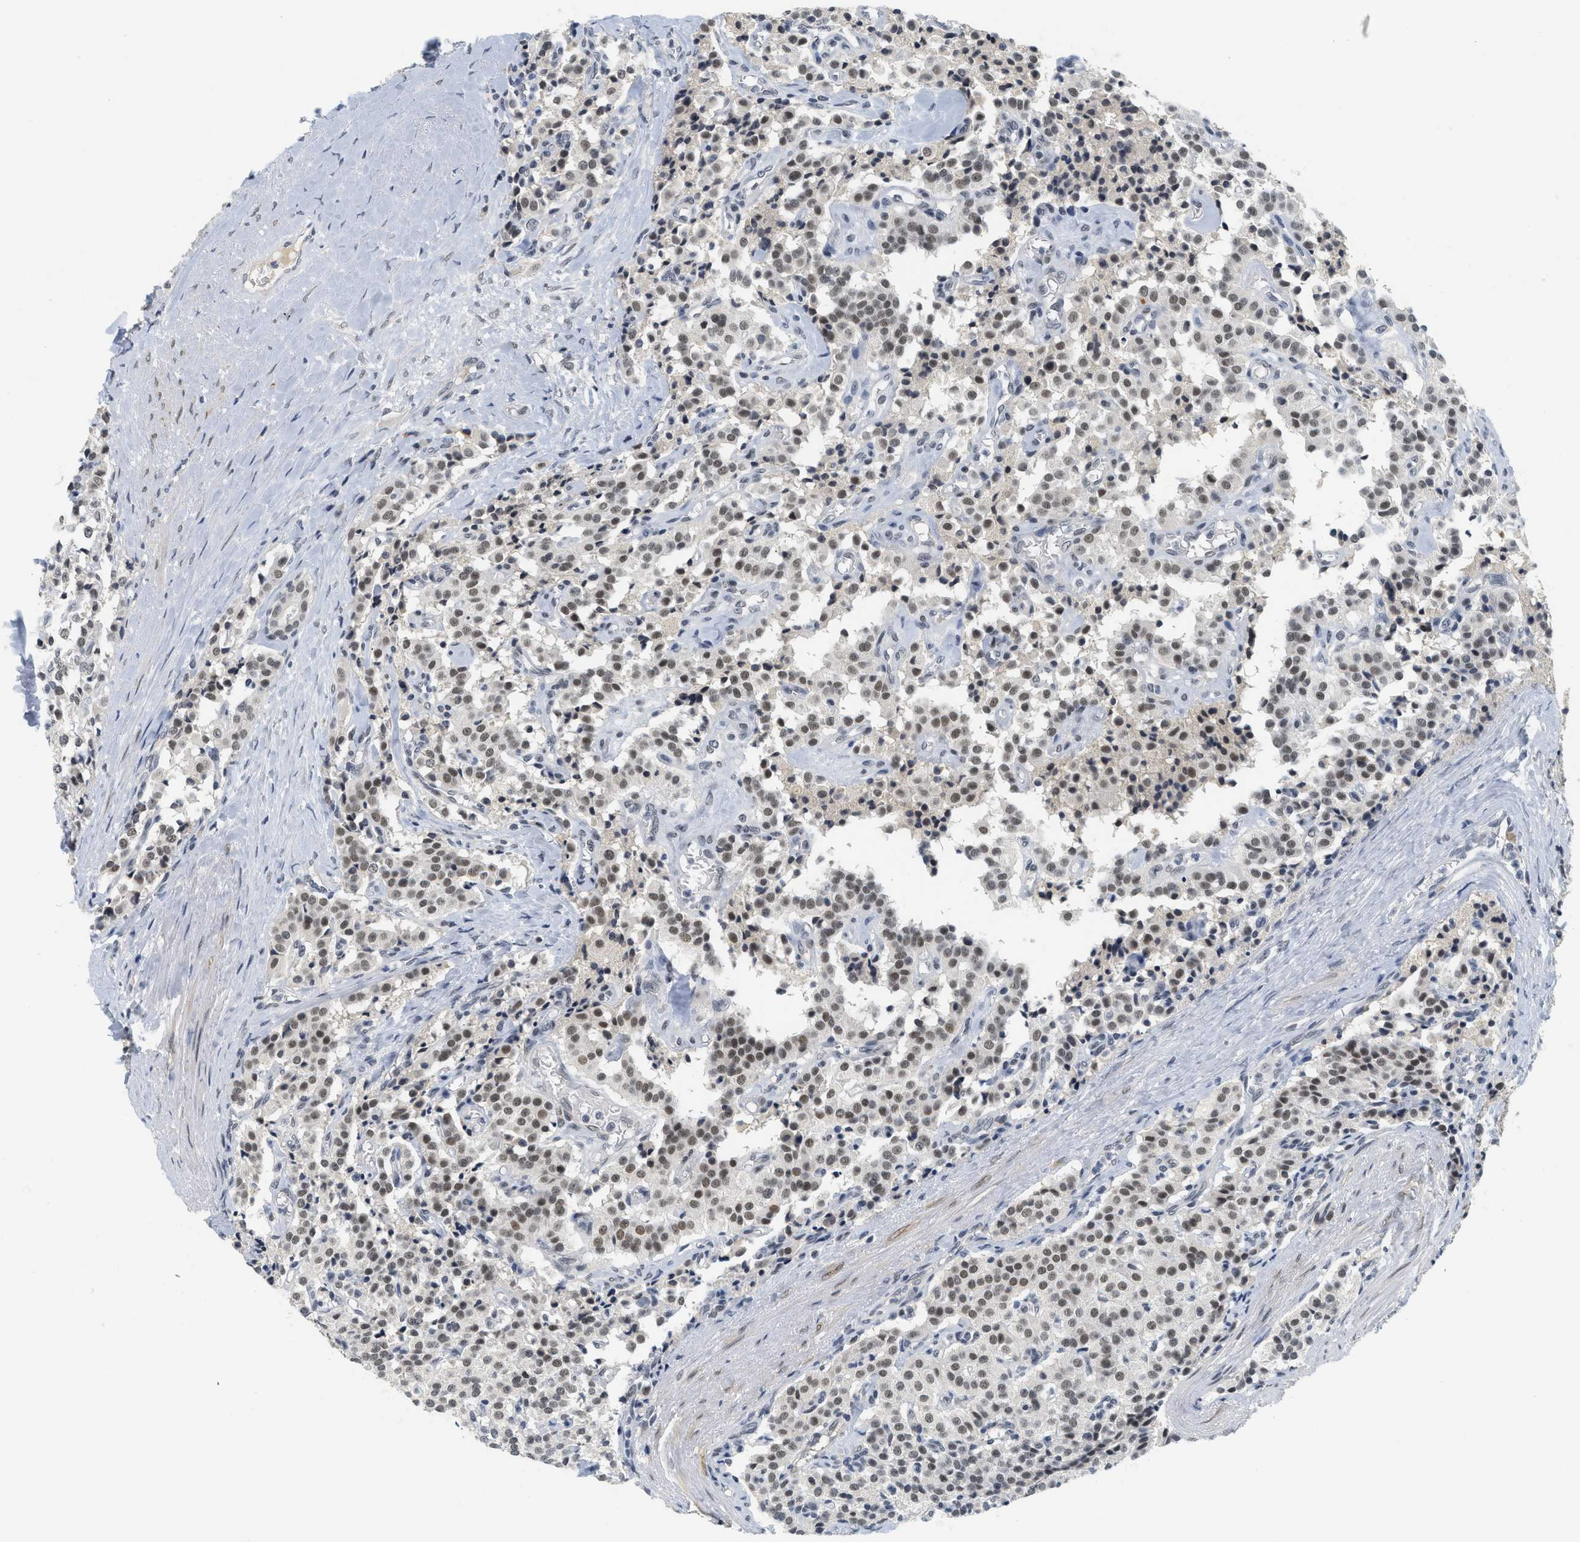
{"staining": {"intensity": "moderate", "quantity": ">75%", "location": "nuclear"}, "tissue": "carcinoid", "cell_type": "Tumor cells", "image_type": "cancer", "snomed": [{"axis": "morphology", "description": "Carcinoid, malignant, NOS"}, {"axis": "topography", "description": "Lung"}], "caption": "The photomicrograph exhibits immunohistochemical staining of carcinoid. There is moderate nuclear expression is seen in approximately >75% of tumor cells. Ihc stains the protein in brown and the nuclei are stained blue.", "gene": "MZF1", "patient": {"sex": "male", "age": 30}}